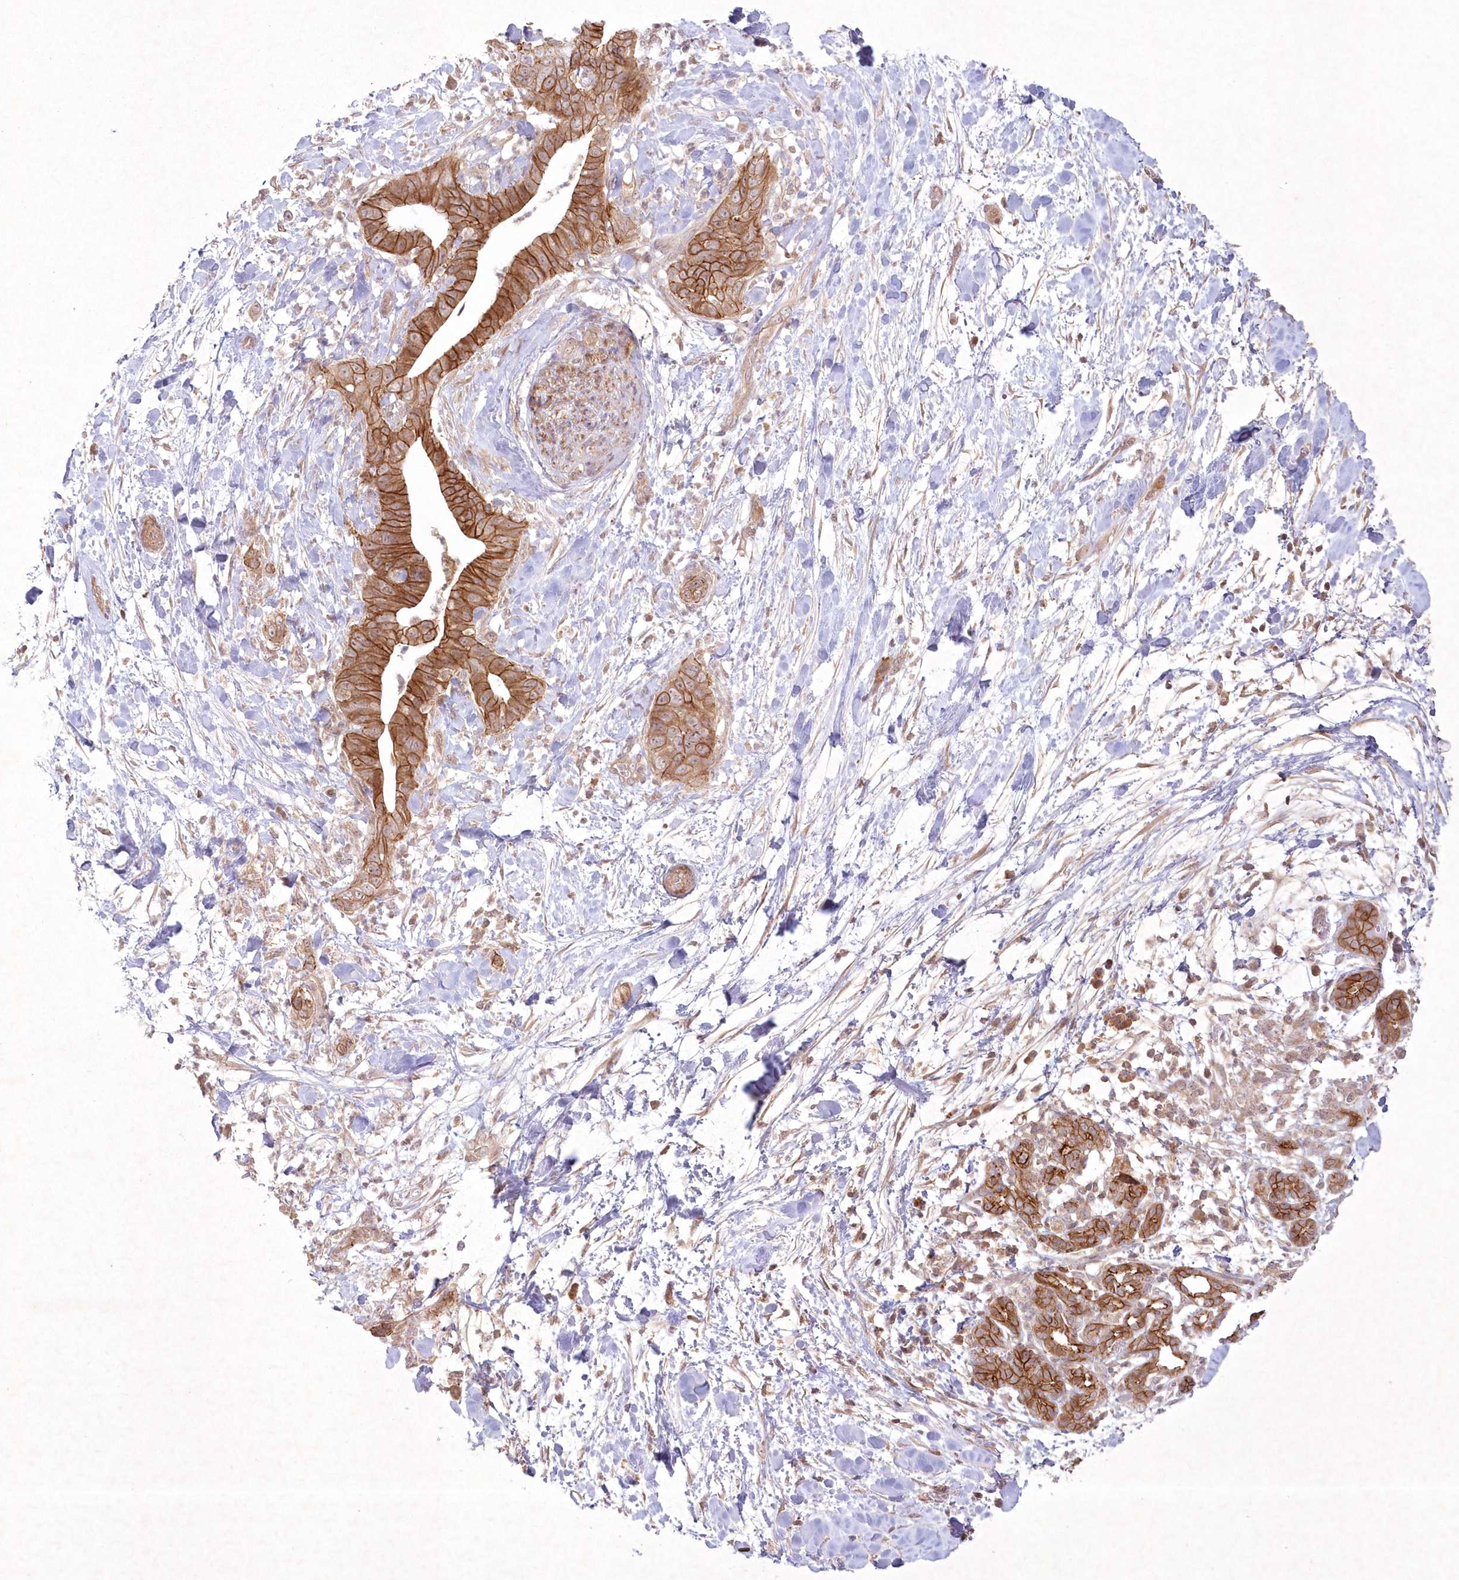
{"staining": {"intensity": "strong", "quantity": ">75%", "location": "cytoplasmic/membranous"}, "tissue": "pancreatic cancer", "cell_type": "Tumor cells", "image_type": "cancer", "snomed": [{"axis": "morphology", "description": "Adenocarcinoma, NOS"}, {"axis": "topography", "description": "Pancreas"}], "caption": "A brown stain labels strong cytoplasmic/membranous expression of a protein in human adenocarcinoma (pancreatic) tumor cells.", "gene": "TOGARAM2", "patient": {"sex": "female", "age": 78}}